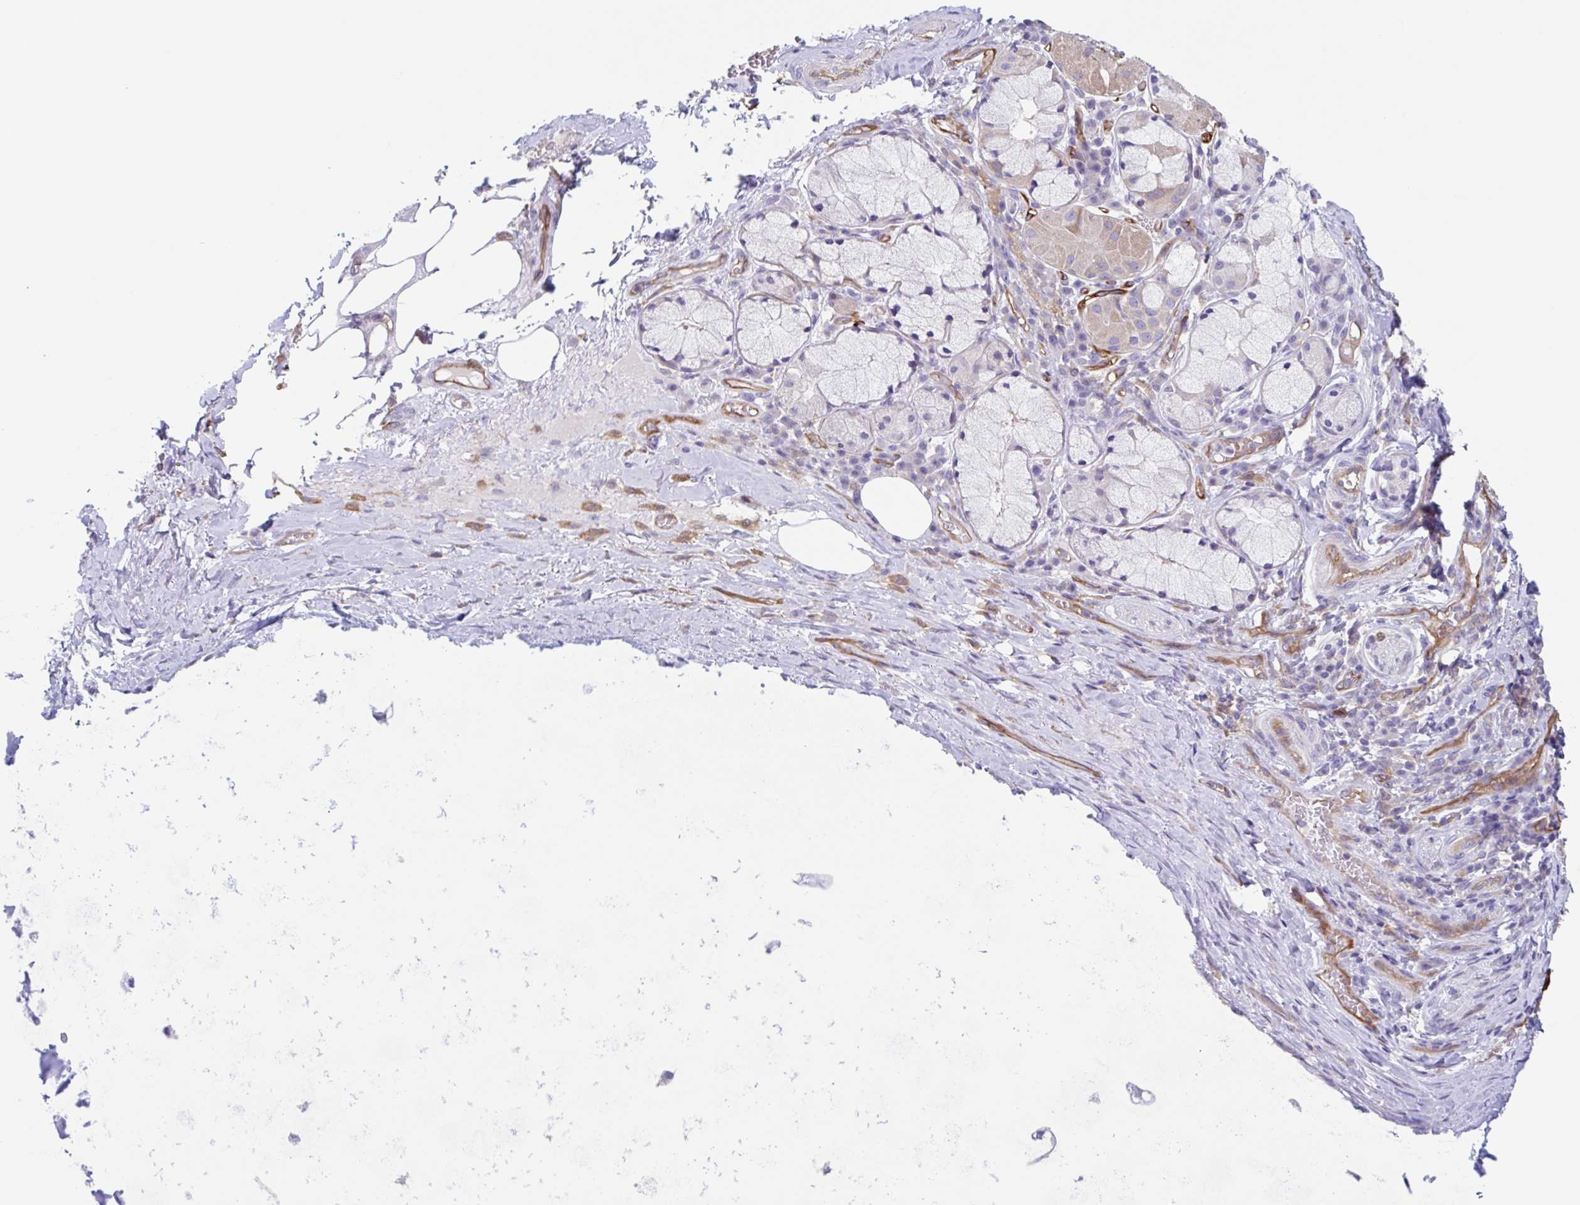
{"staining": {"intensity": "negative", "quantity": "none", "location": "none"}, "tissue": "adipose tissue", "cell_type": "Adipocytes", "image_type": "normal", "snomed": [{"axis": "morphology", "description": "Normal tissue, NOS"}, {"axis": "topography", "description": "Cartilage tissue"}, {"axis": "topography", "description": "Bronchus"}], "caption": "There is no significant positivity in adipocytes of adipose tissue. Brightfield microscopy of immunohistochemistry (IHC) stained with DAB (3,3'-diaminobenzidine) (brown) and hematoxylin (blue), captured at high magnification.", "gene": "EHD4", "patient": {"sex": "male", "age": 56}}